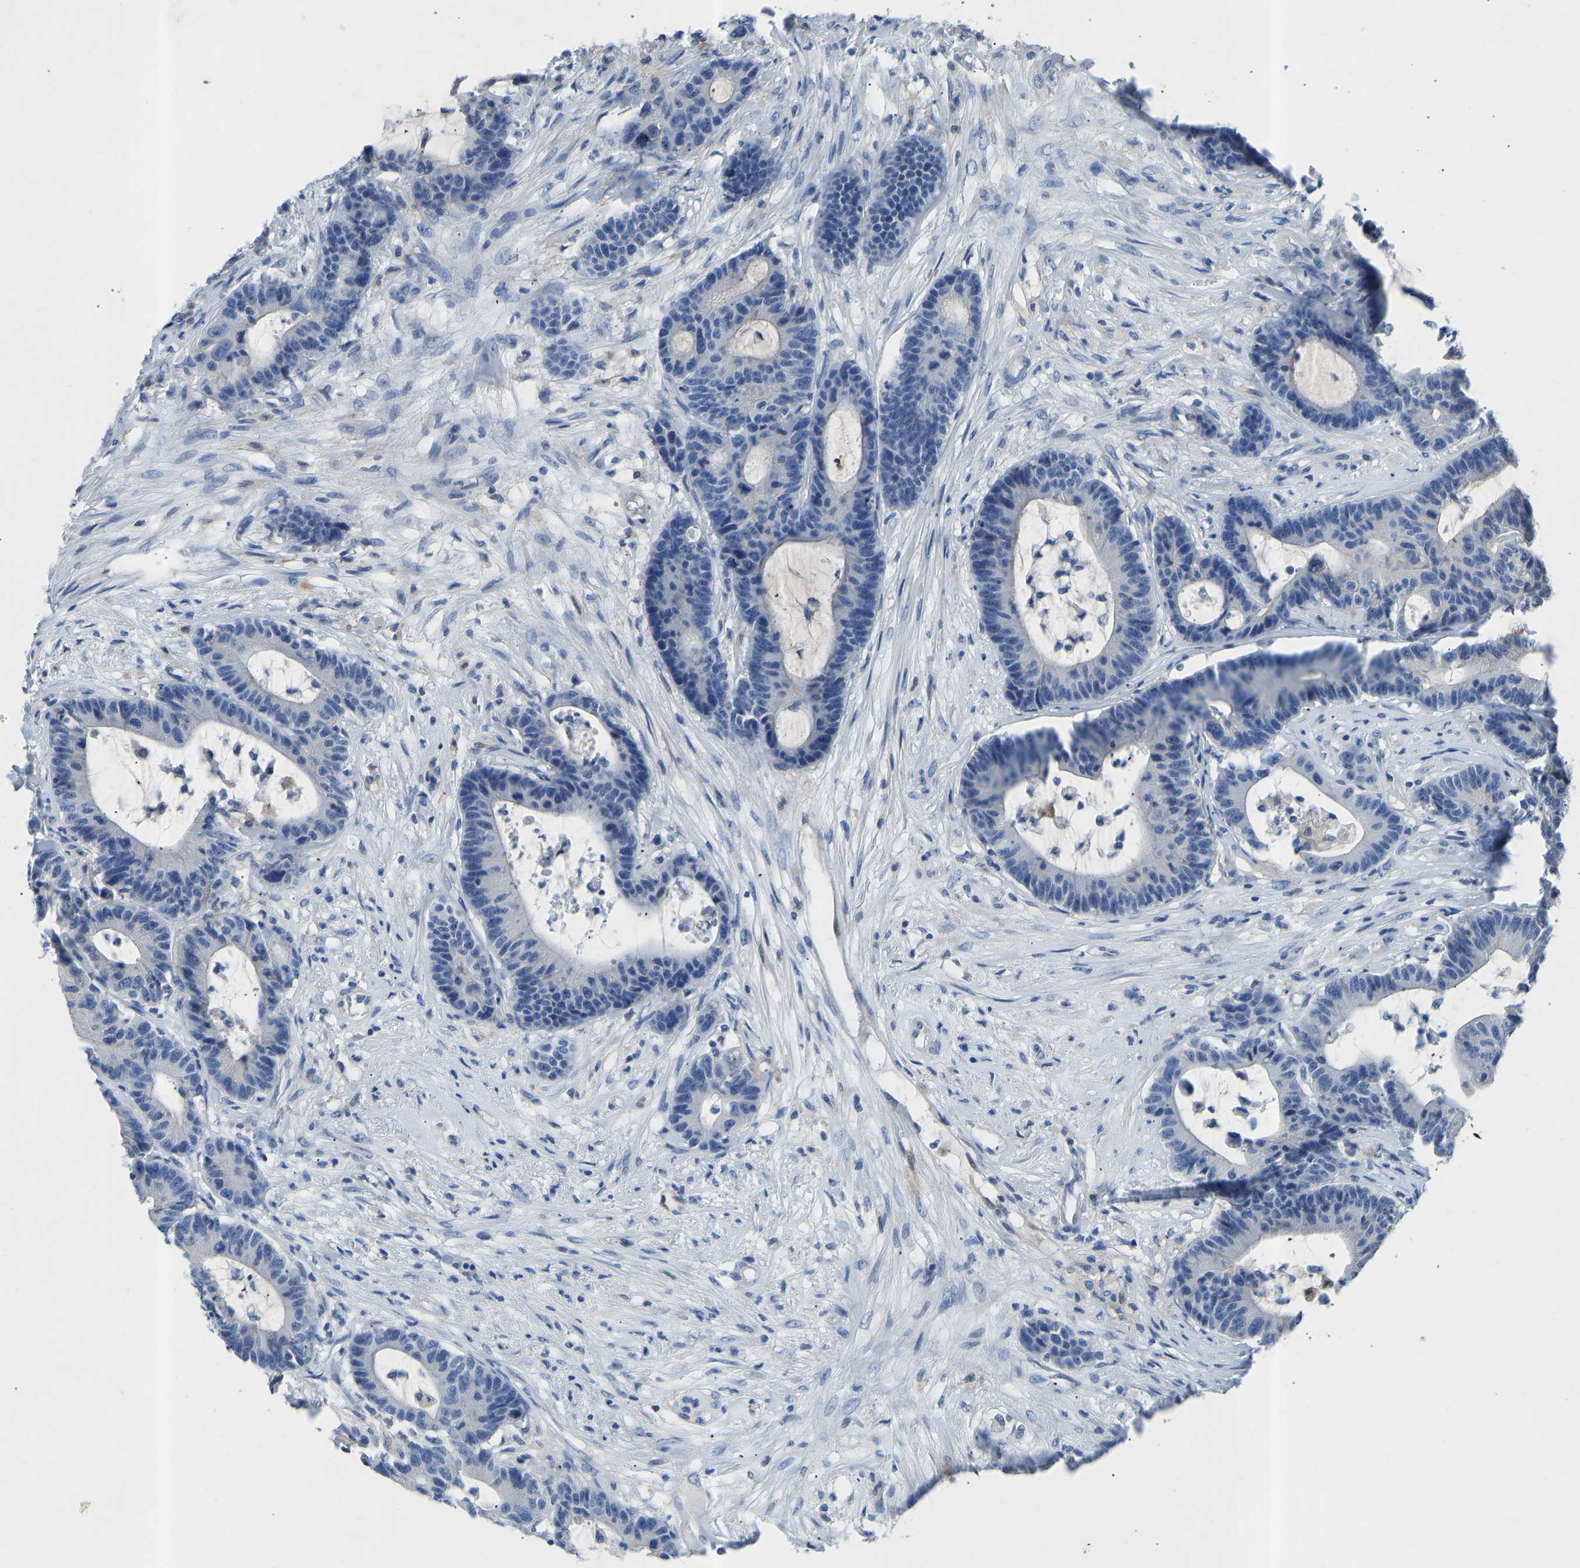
{"staining": {"intensity": "negative", "quantity": "none", "location": "none"}, "tissue": "colorectal cancer", "cell_type": "Tumor cells", "image_type": "cancer", "snomed": [{"axis": "morphology", "description": "Adenocarcinoma, NOS"}, {"axis": "topography", "description": "Colon"}], "caption": "IHC micrograph of neoplastic tissue: colorectal cancer stained with DAB reveals no significant protein expression in tumor cells.", "gene": "RBP1", "patient": {"sex": "female", "age": 84}}